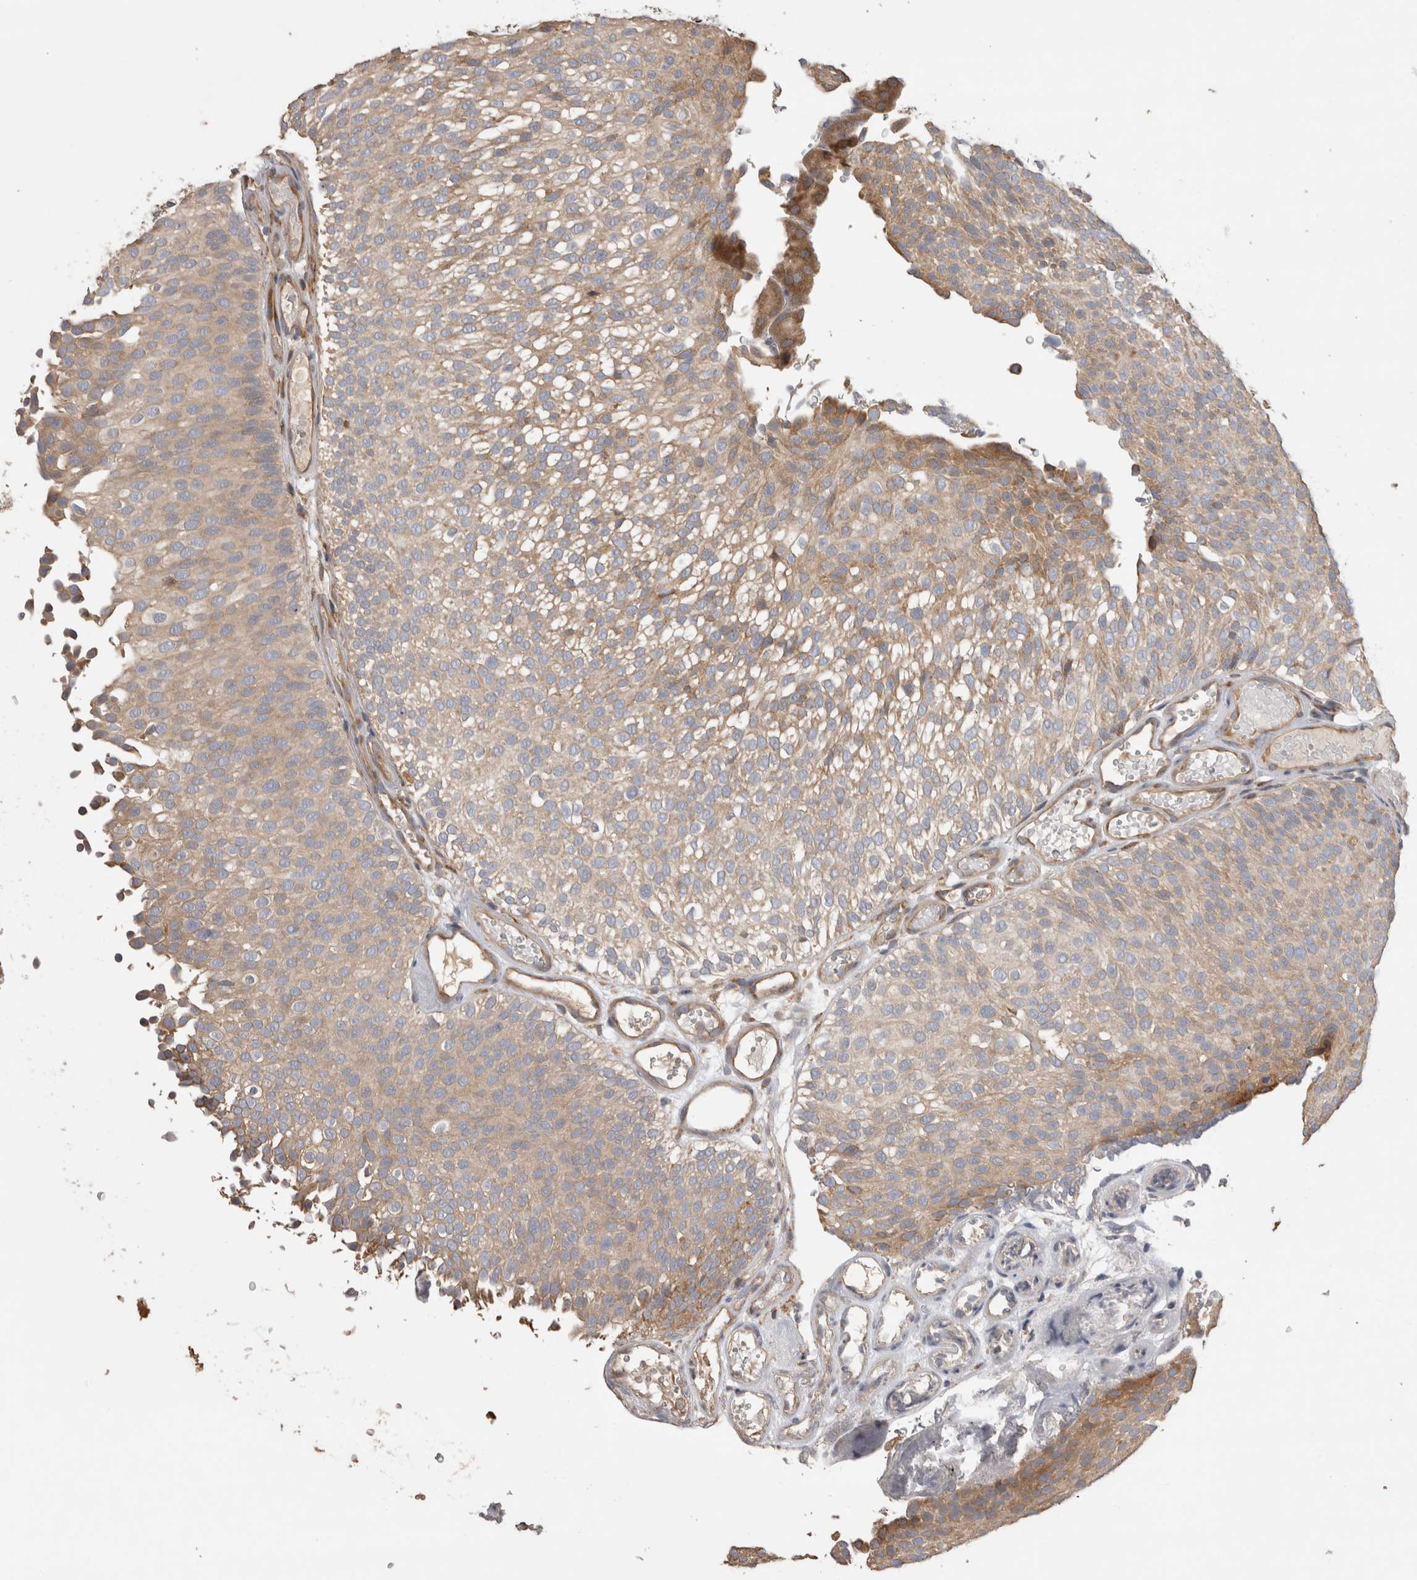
{"staining": {"intensity": "weak", "quantity": ">75%", "location": "cytoplasmic/membranous"}, "tissue": "urothelial cancer", "cell_type": "Tumor cells", "image_type": "cancer", "snomed": [{"axis": "morphology", "description": "Urothelial carcinoma, Low grade"}, {"axis": "topography", "description": "Urinary bladder"}], "caption": "A photomicrograph showing weak cytoplasmic/membranous expression in about >75% of tumor cells in urothelial cancer, as visualized by brown immunohistochemical staining.", "gene": "TBCE", "patient": {"sex": "male", "age": 78}}